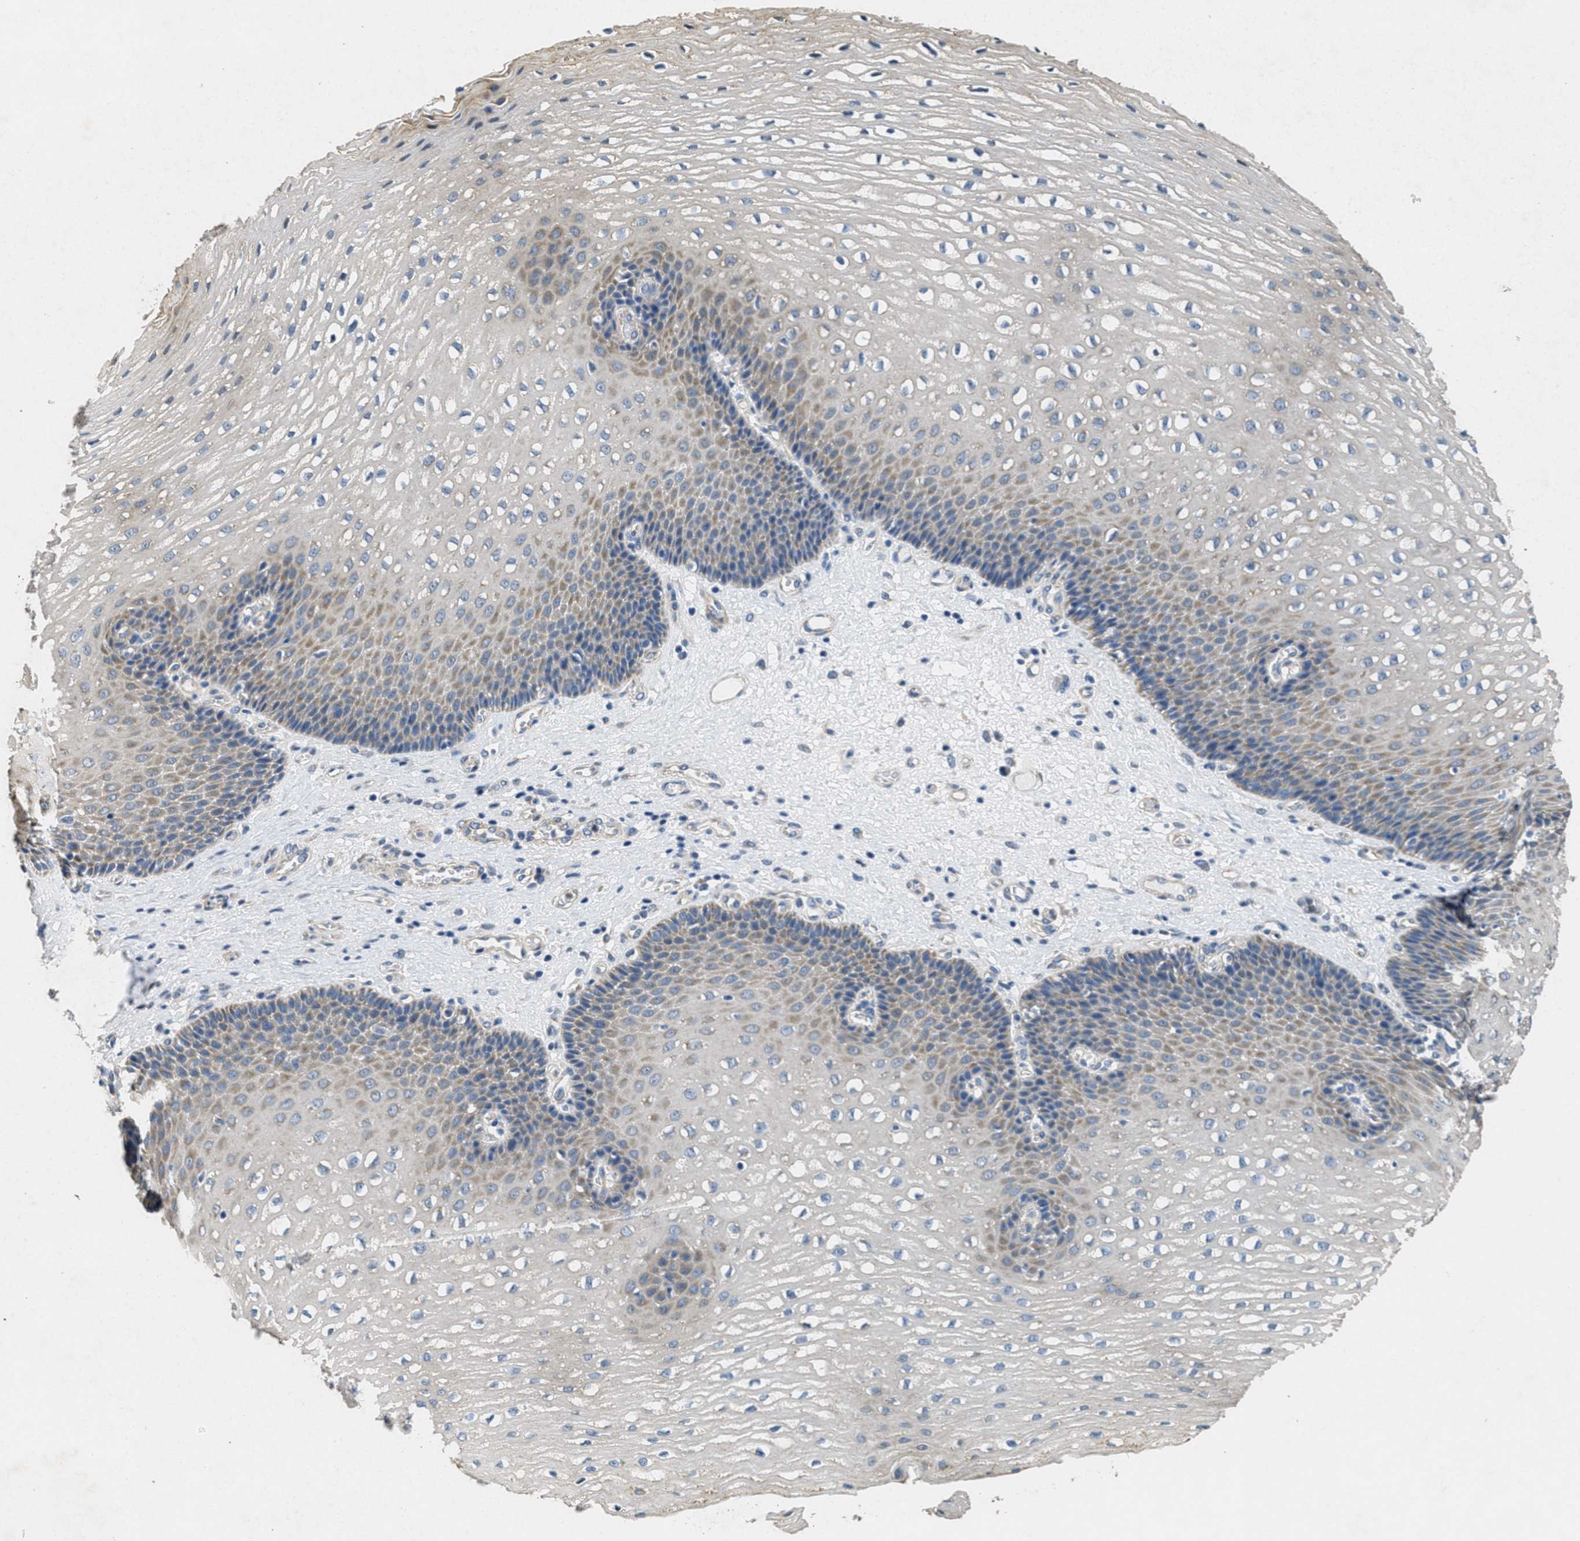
{"staining": {"intensity": "weak", "quantity": "25%-75%", "location": "cytoplasmic/membranous"}, "tissue": "esophagus", "cell_type": "Squamous epithelial cells", "image_type": "normal", "snomed": [{"axis": "morphology", "description": "Normal tissue, NOS"}, {"axis": "topography", "description": "Esophagus"}], "caption": "Esophagus stained with immunohistochemistry (IHC) demonstrates weak cytoplasmic/membranous staining in about 25%-75% of squamous epithelial cells.", "gene": "TOMM70", "patient": {"sex": "male", "age": 48}}